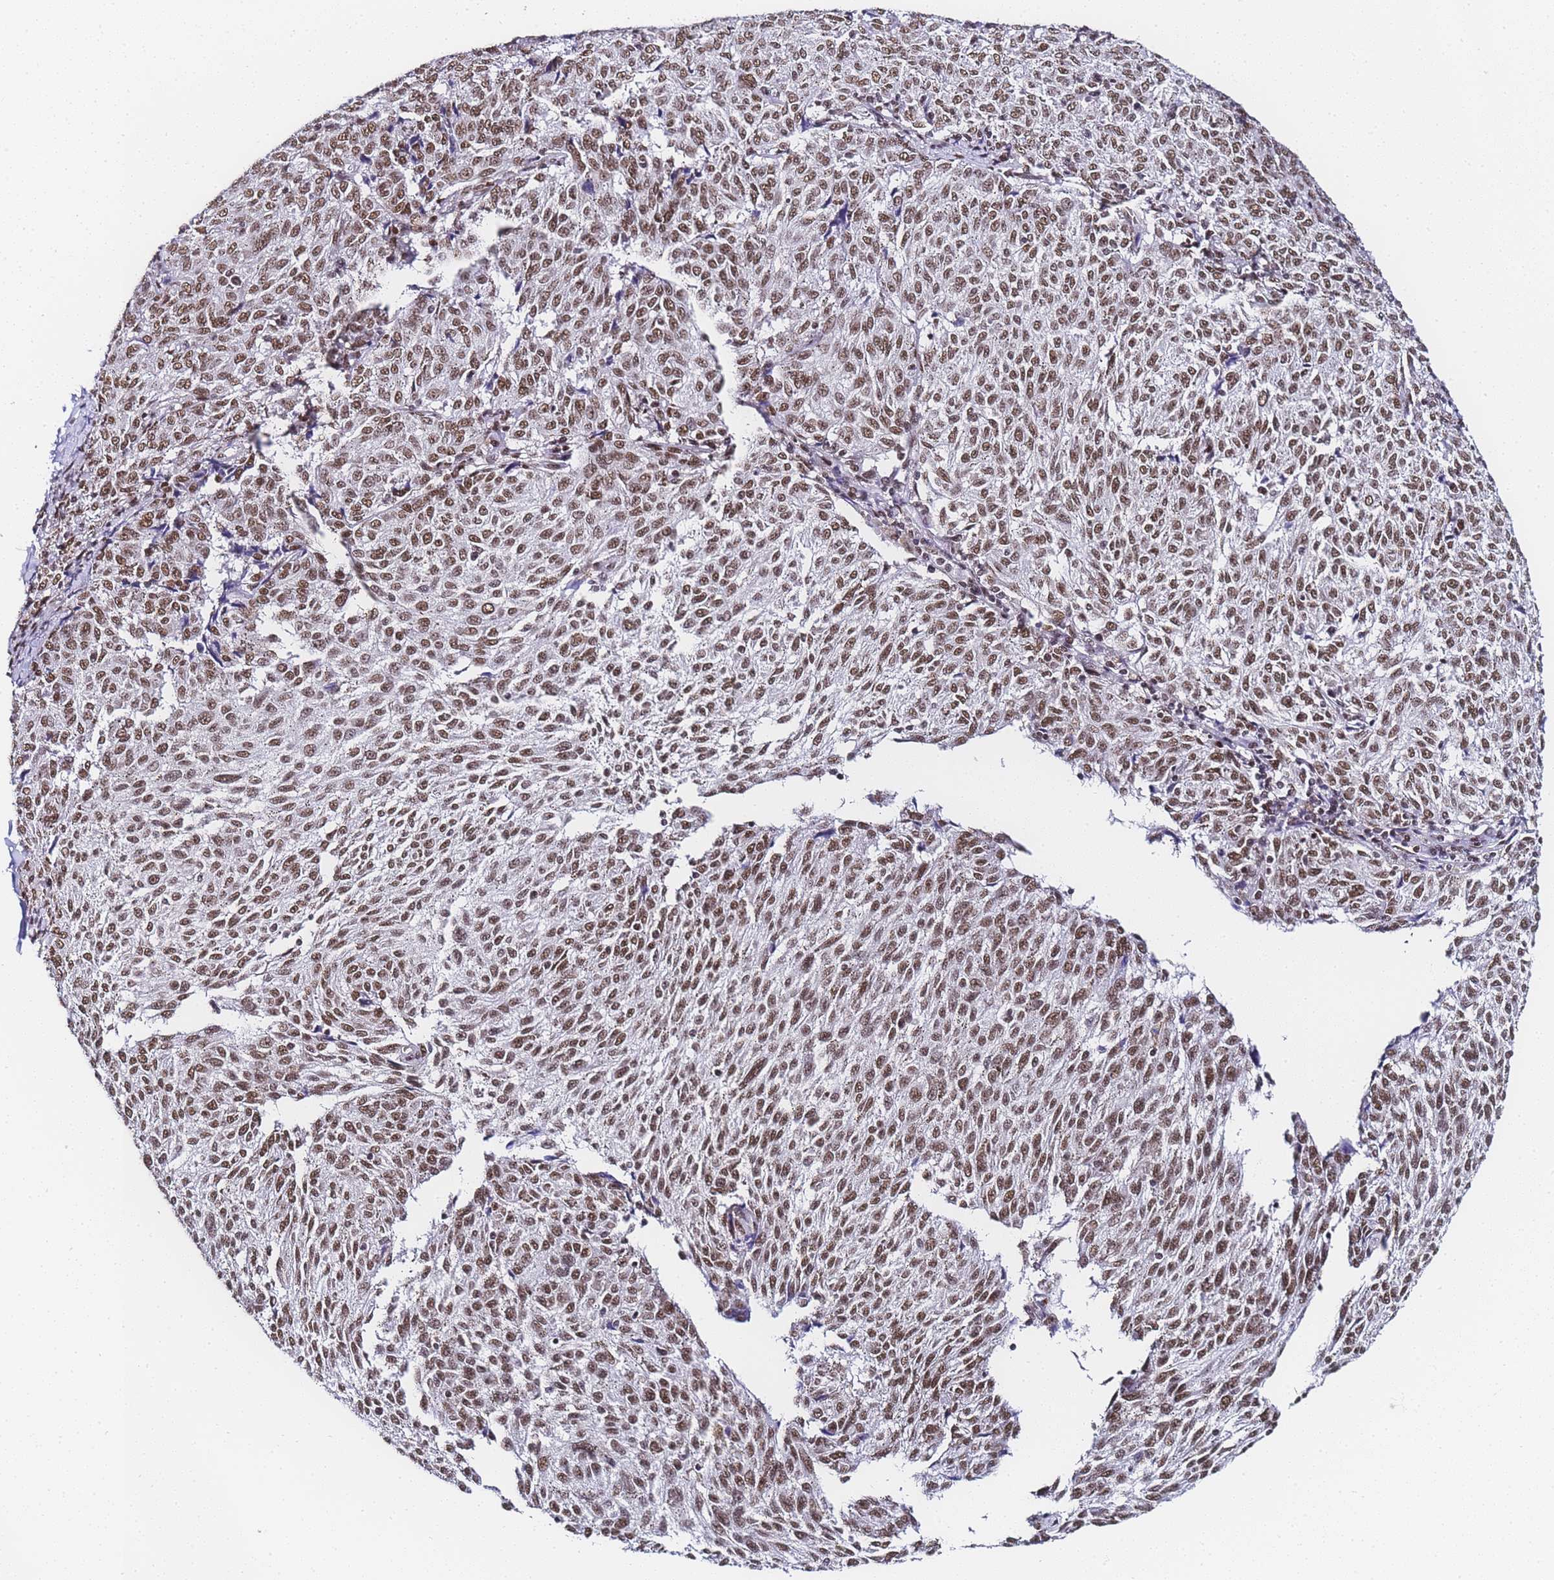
{"staining": {"intensity": "moderate", "quantity": "25%-75%", "location": "nuclear"}, "tissue": "melanoma", "cell_type": "Tumor cells", "image_type": "cancer", "snomed": [{"axis": "morphology", "description": "Malignant melanoma, NOS"}, {"axis": "topography", "description": "Skin"}], "caption": "High-magnification brightfield microscopy of melanoma stained with DAB (3,3'-diaminobenzidine) (brown) and counterstained with hematoxylin (blue). tumor cells exhibit moderate nuclear positivity is present in approximately25%-75% of cells.", "gene": "POLR1A", "patient": {"sex": "female", "age": 72}}